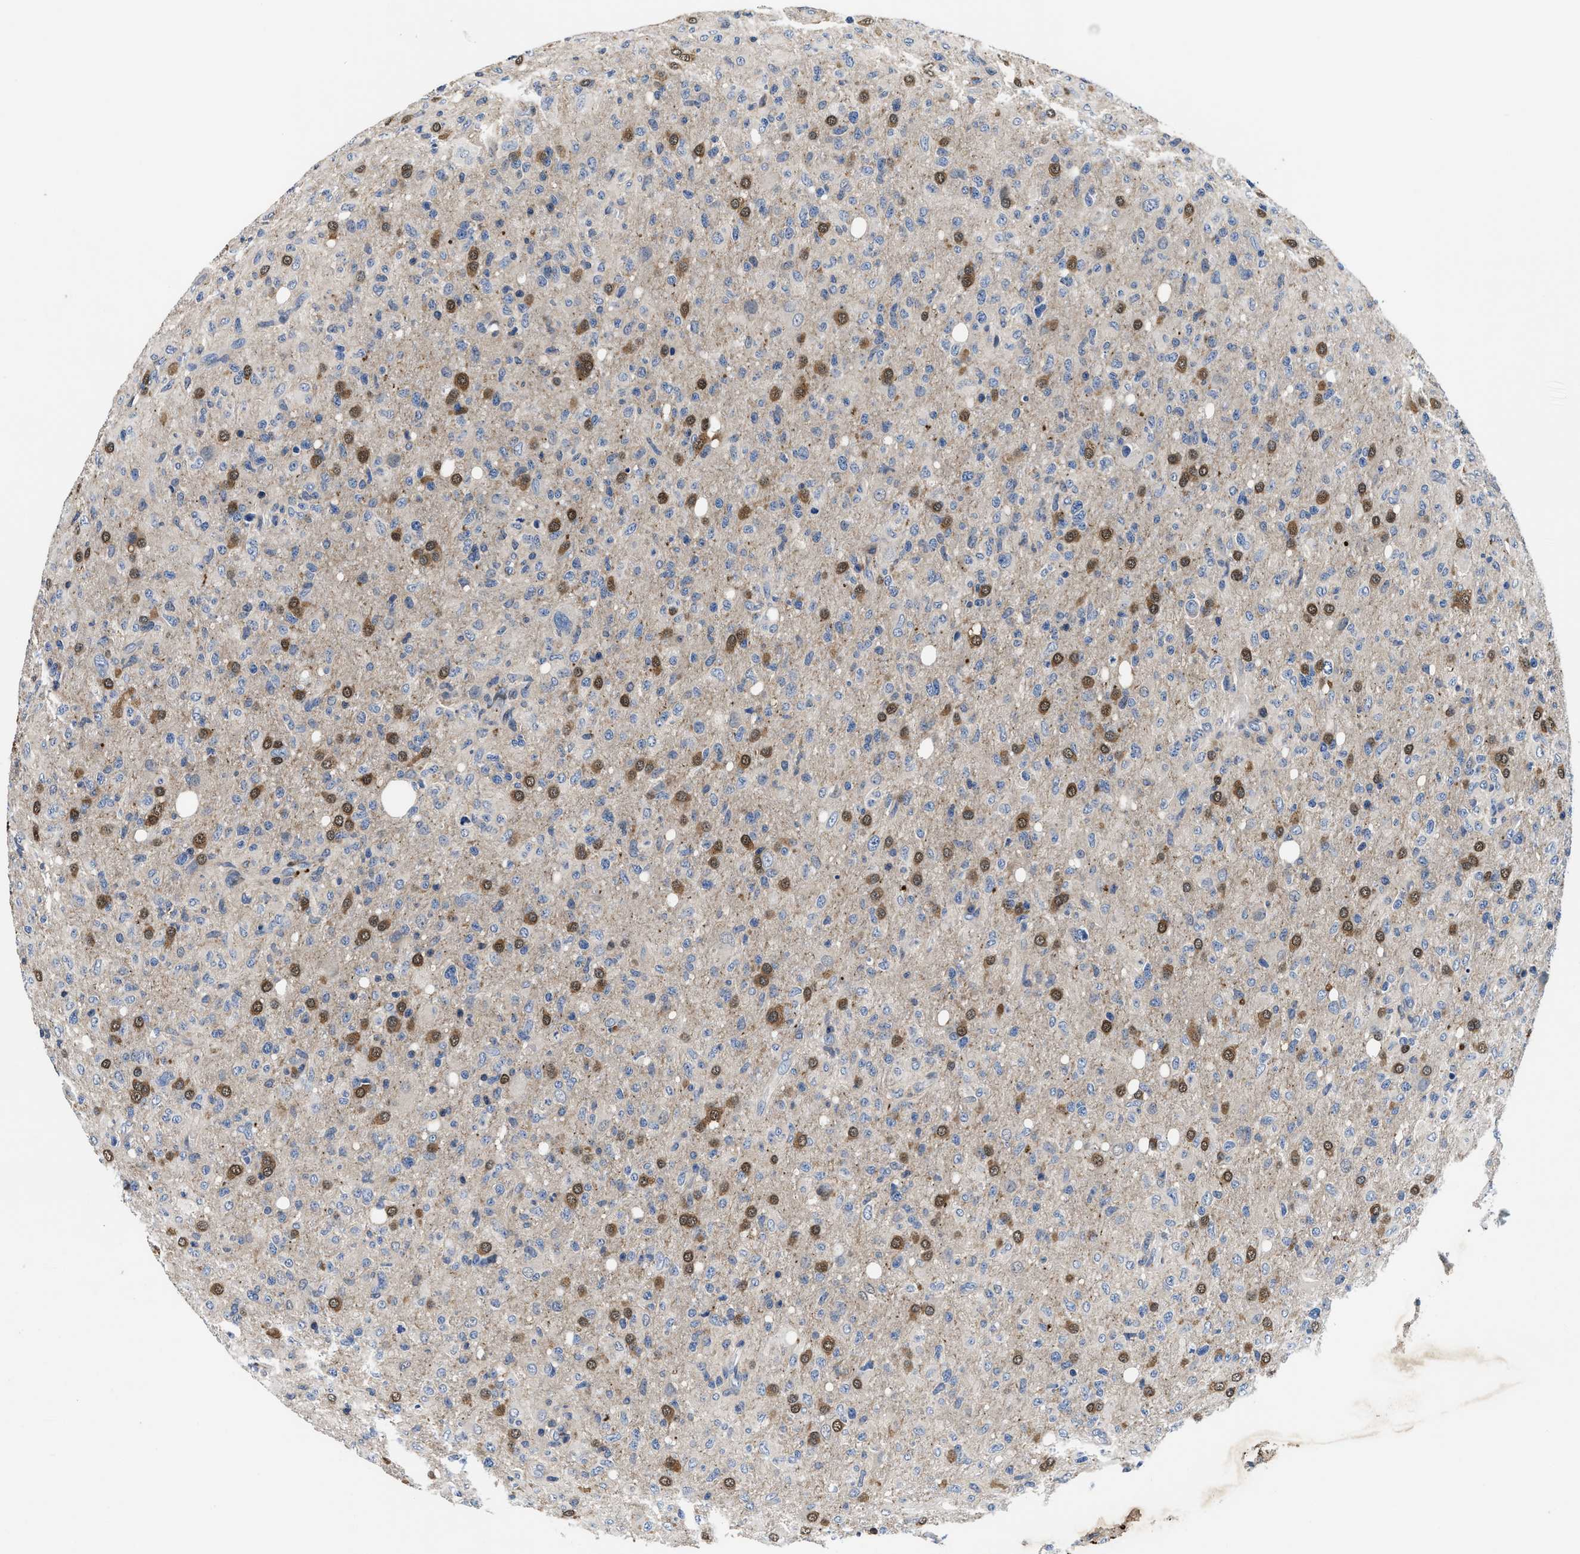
{"staining": {"intensity": "moderate", "quantity": "25%-75%", "location": "cytoplasmic/membranous,nuclear"}, "tissue": "glioma", "cell_type": "Tumor cells", "image_type": "cancer", "snomed": [{"axis": "morphology", "description": "Glioma, malignant, High grade"}, {"axis": "topography", "description": "Brain"}], "caption": "There is medium levels of moderate cytoplasmic/membranous and nuclear positivity in tumor cells of malignant glioma (high-grade), as demonstrated by immunohistochemical staining (brown color).", "gene": "ANKIB1", "patient": {"sex": "female", "age": 57}}